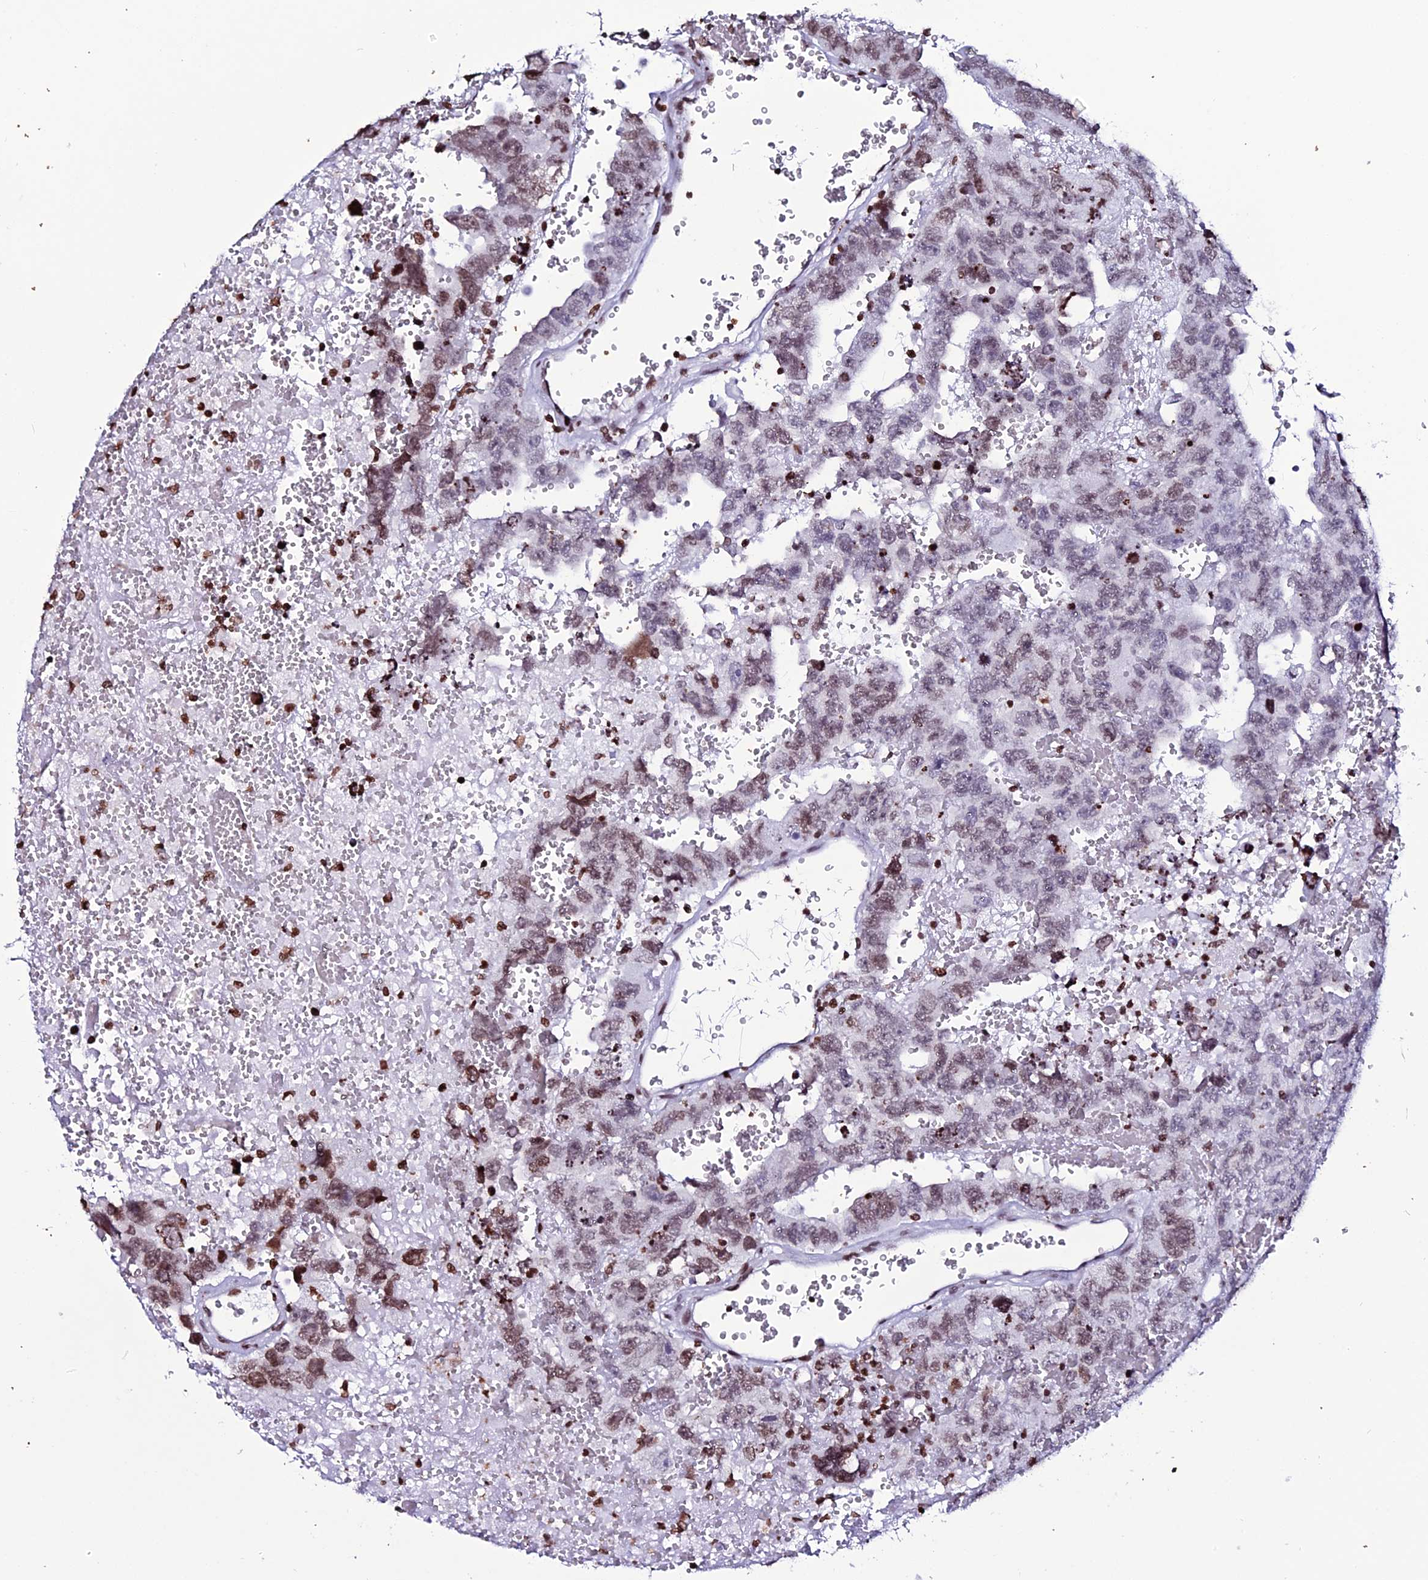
{"staining": {"intensity": "moderate", "quantity": "25%-75%", "location": "nuclear"}, "tissue": "testis cancer", "cell_type": "Tumor cells", "image_type": "cancer", "snomed": [{"axis": "morphology", "description": "Carcinoma, Embryonal, NOS"}, {"axis": "topography", "description": "Testis"}], "caption": "Testis embryonal carcinoma tissue exhibits moderate nuclear positivity in about 25%-75% of tumor cells", "gene": "MACROH2A2", "patient": {"sex": "male", "age": 45}}